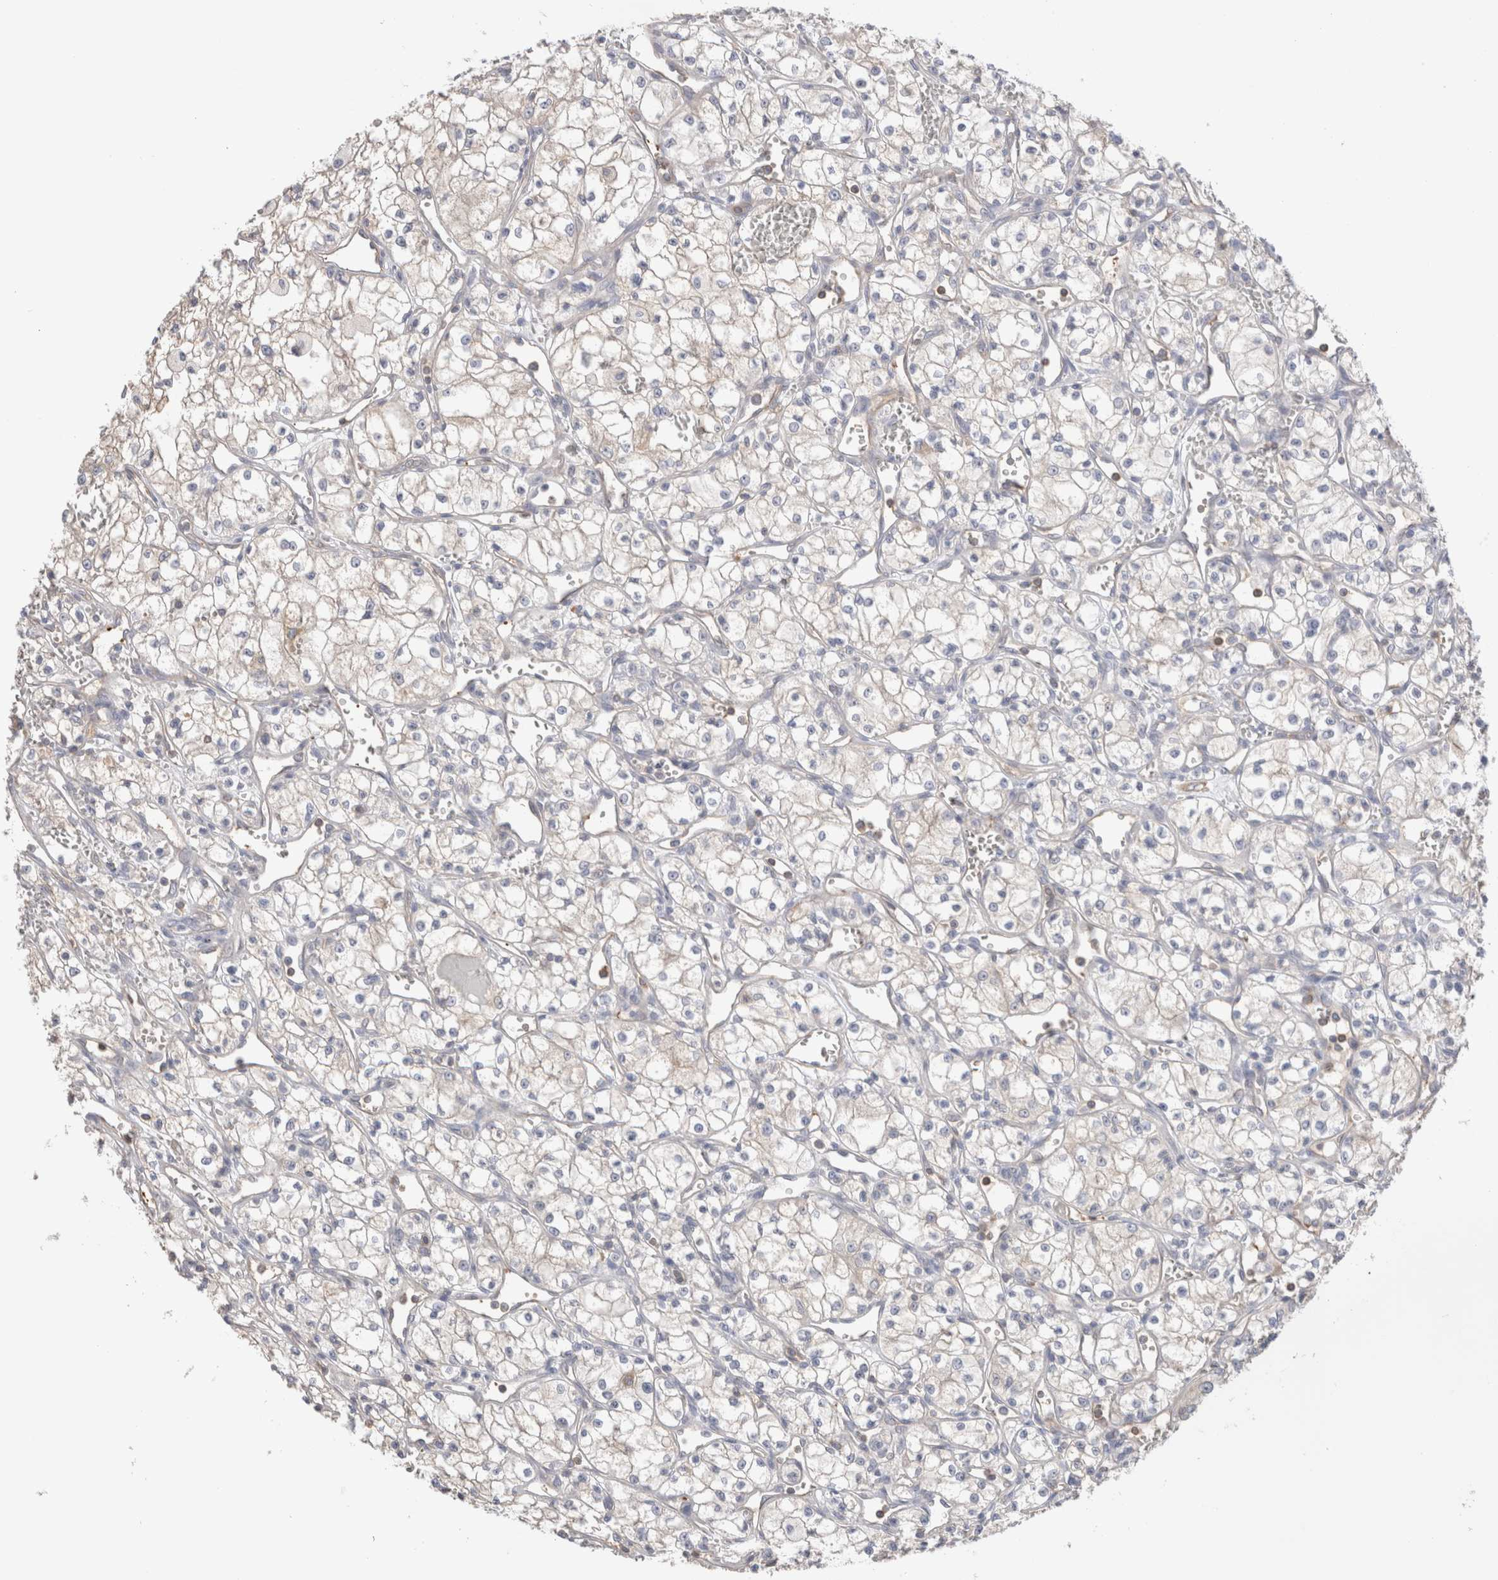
{"staining": {"intensity": "negative", "quantity": "none", "location": "none"}, "tissue": "renal cancer", "cell_type": "Tumor cells", "image_type": "cancer", "snomed": [{"axis": "morphology", "description": "Adenocarcinoma, NOS"}, {"axis": "topography", "description": "Kidney"}], "caption": "An immunohistochemistry (IHC) micrograph of renal cancer is shown. There is no staining in tumor cells of renal cancer. (IHC, brightfield microscopy, high magnification).", "gene": "CAPN2", "patient": {"sex": "male", "age": 59}}